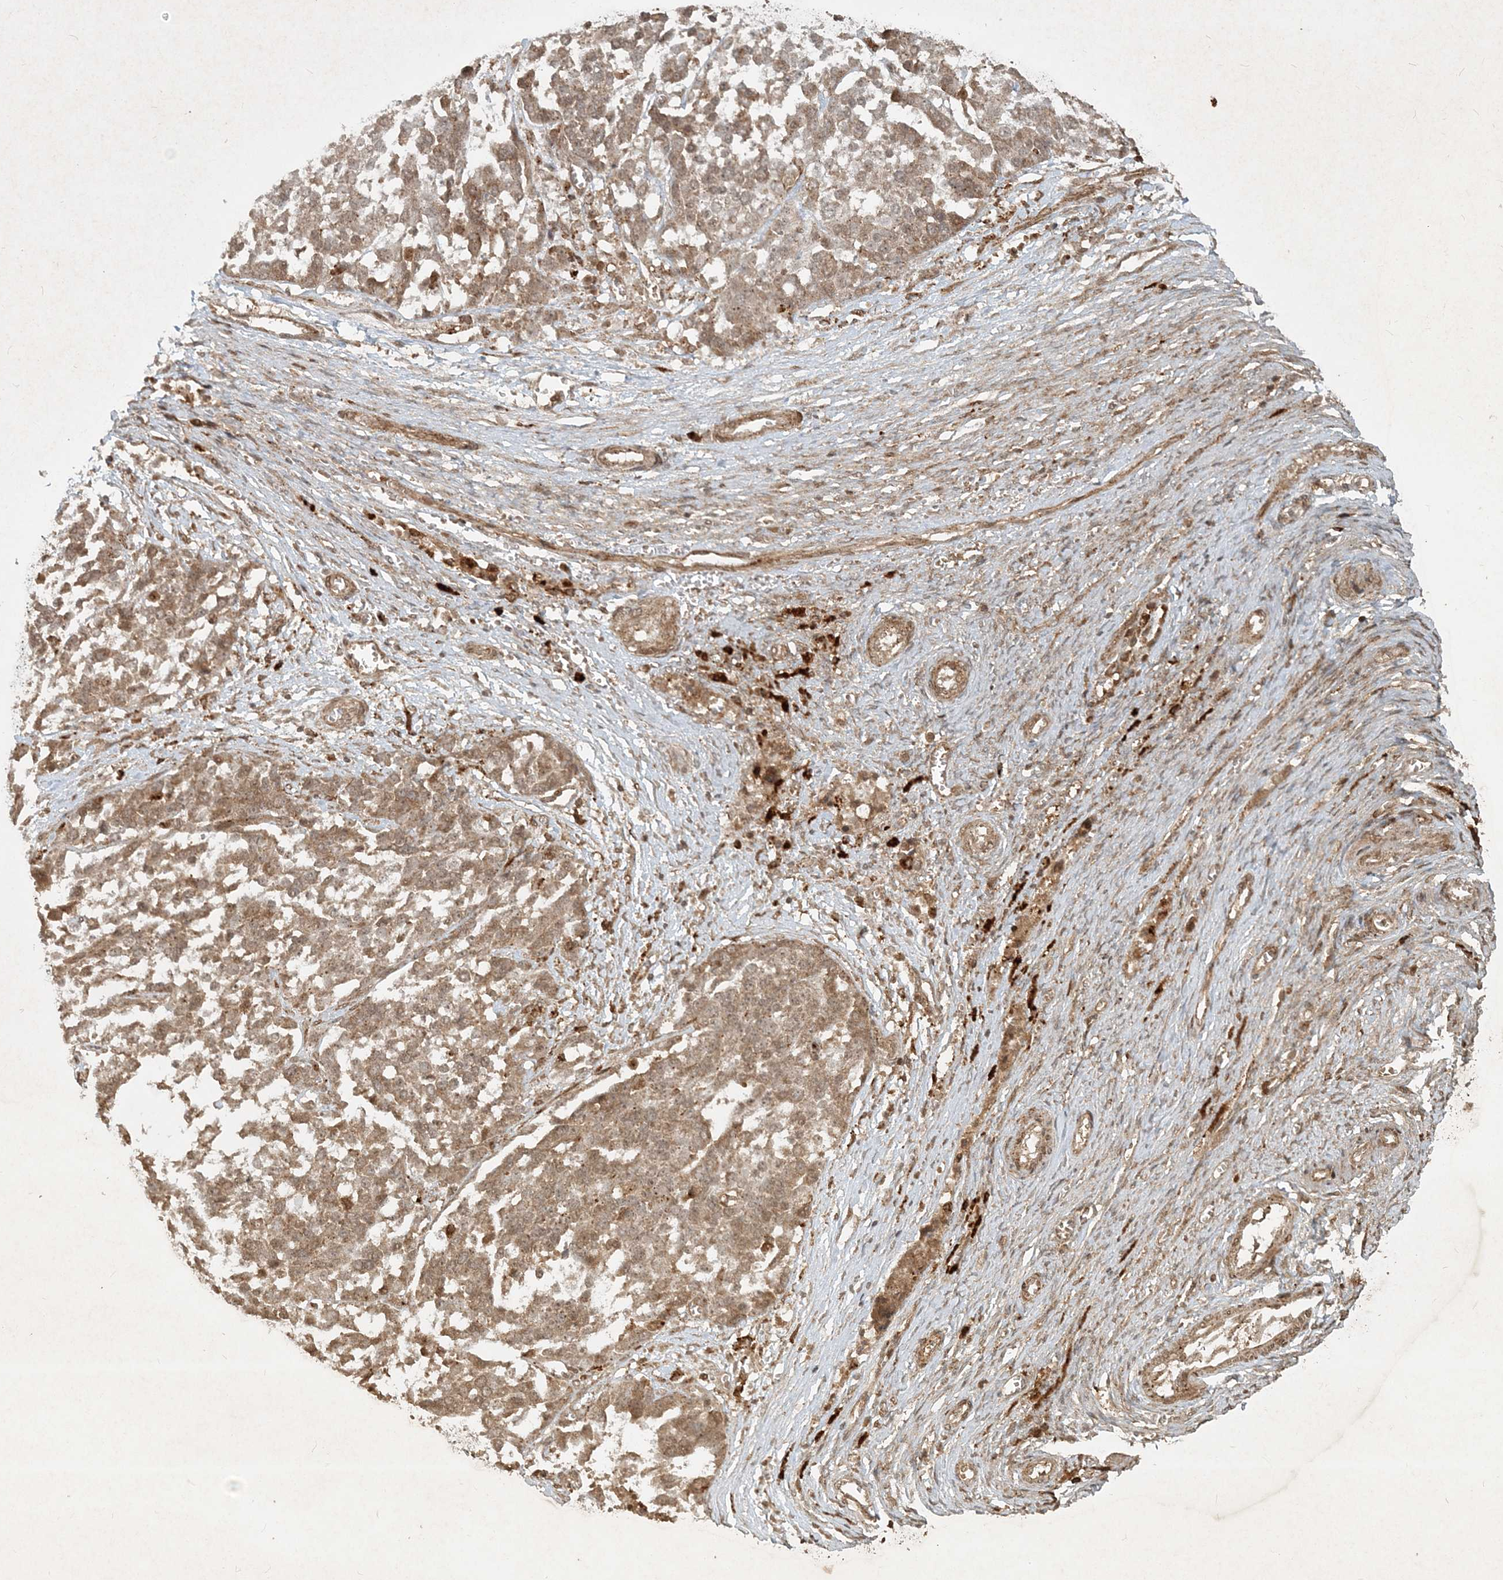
{"staining": {"intensity": "moderate", "quantity": ">75%", "location": "cytoplasmic/membranous"}, "tissue": "ovarian cancer", "cell_type": "Tumor cells", "image_type": "cancer", "snomed": [{"axis": "morphology", "description": "Cystadenocarcinoma, serous, NOS"}, {"axis": "topography", "description": "Ovary"}], "caption": "Immunohistochemical staining of human serous cystadenocarcinoma (ovarian) displays medium levels of moderate cytoplasmic/membranous expression in about >75% of tumor cells.", "gene": "NARS1", "patient": {"sex": "female", "age": 44}}